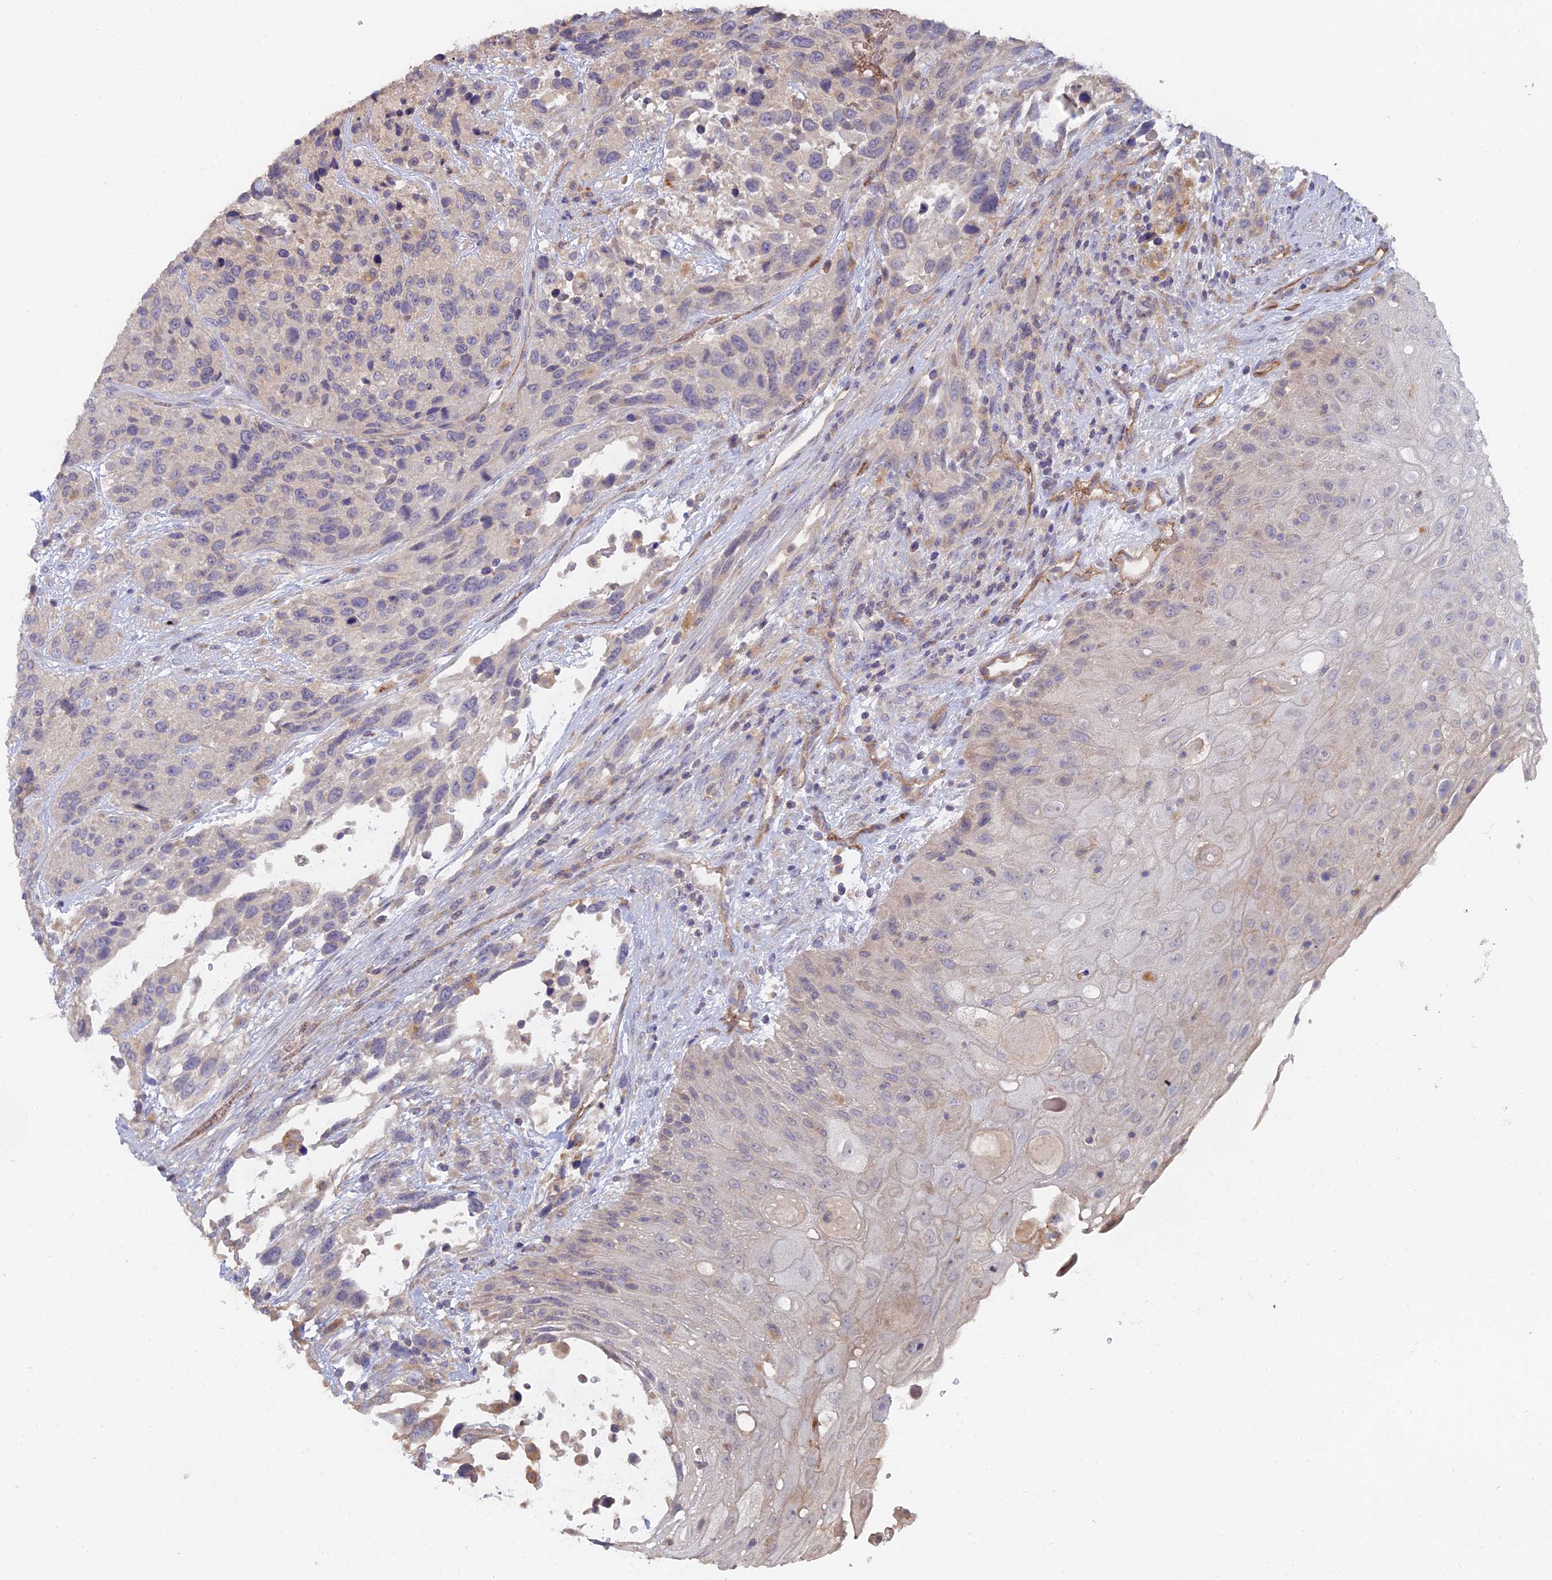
{"staining": {"intensity": "weak", "quantity": "<25%", "location": "cytoplasmic/membranous"}, "tissue": "urothelial cancer", "cell_type": "Tumor cells", "image_type": "cancer", "snomed": [{"axis": "morphology", "description": "Urothelial carcinoma, High grade"}, {"axis": "topography", "description": "Urinary bladder"}], "caption": "Immunohistochemistry (IHC) image of neoplastic tissue: urothelial cancer stained with DAB shows no significant protein positivity in tumor cells. Brightfield microscopy of immunohistochemistry (IHC) stained with DAB (brown) and hematoxylin (blue), captured at high magnification.", "gene": "ARRDC1", "patient": {"sex": "female", "age": 70}}